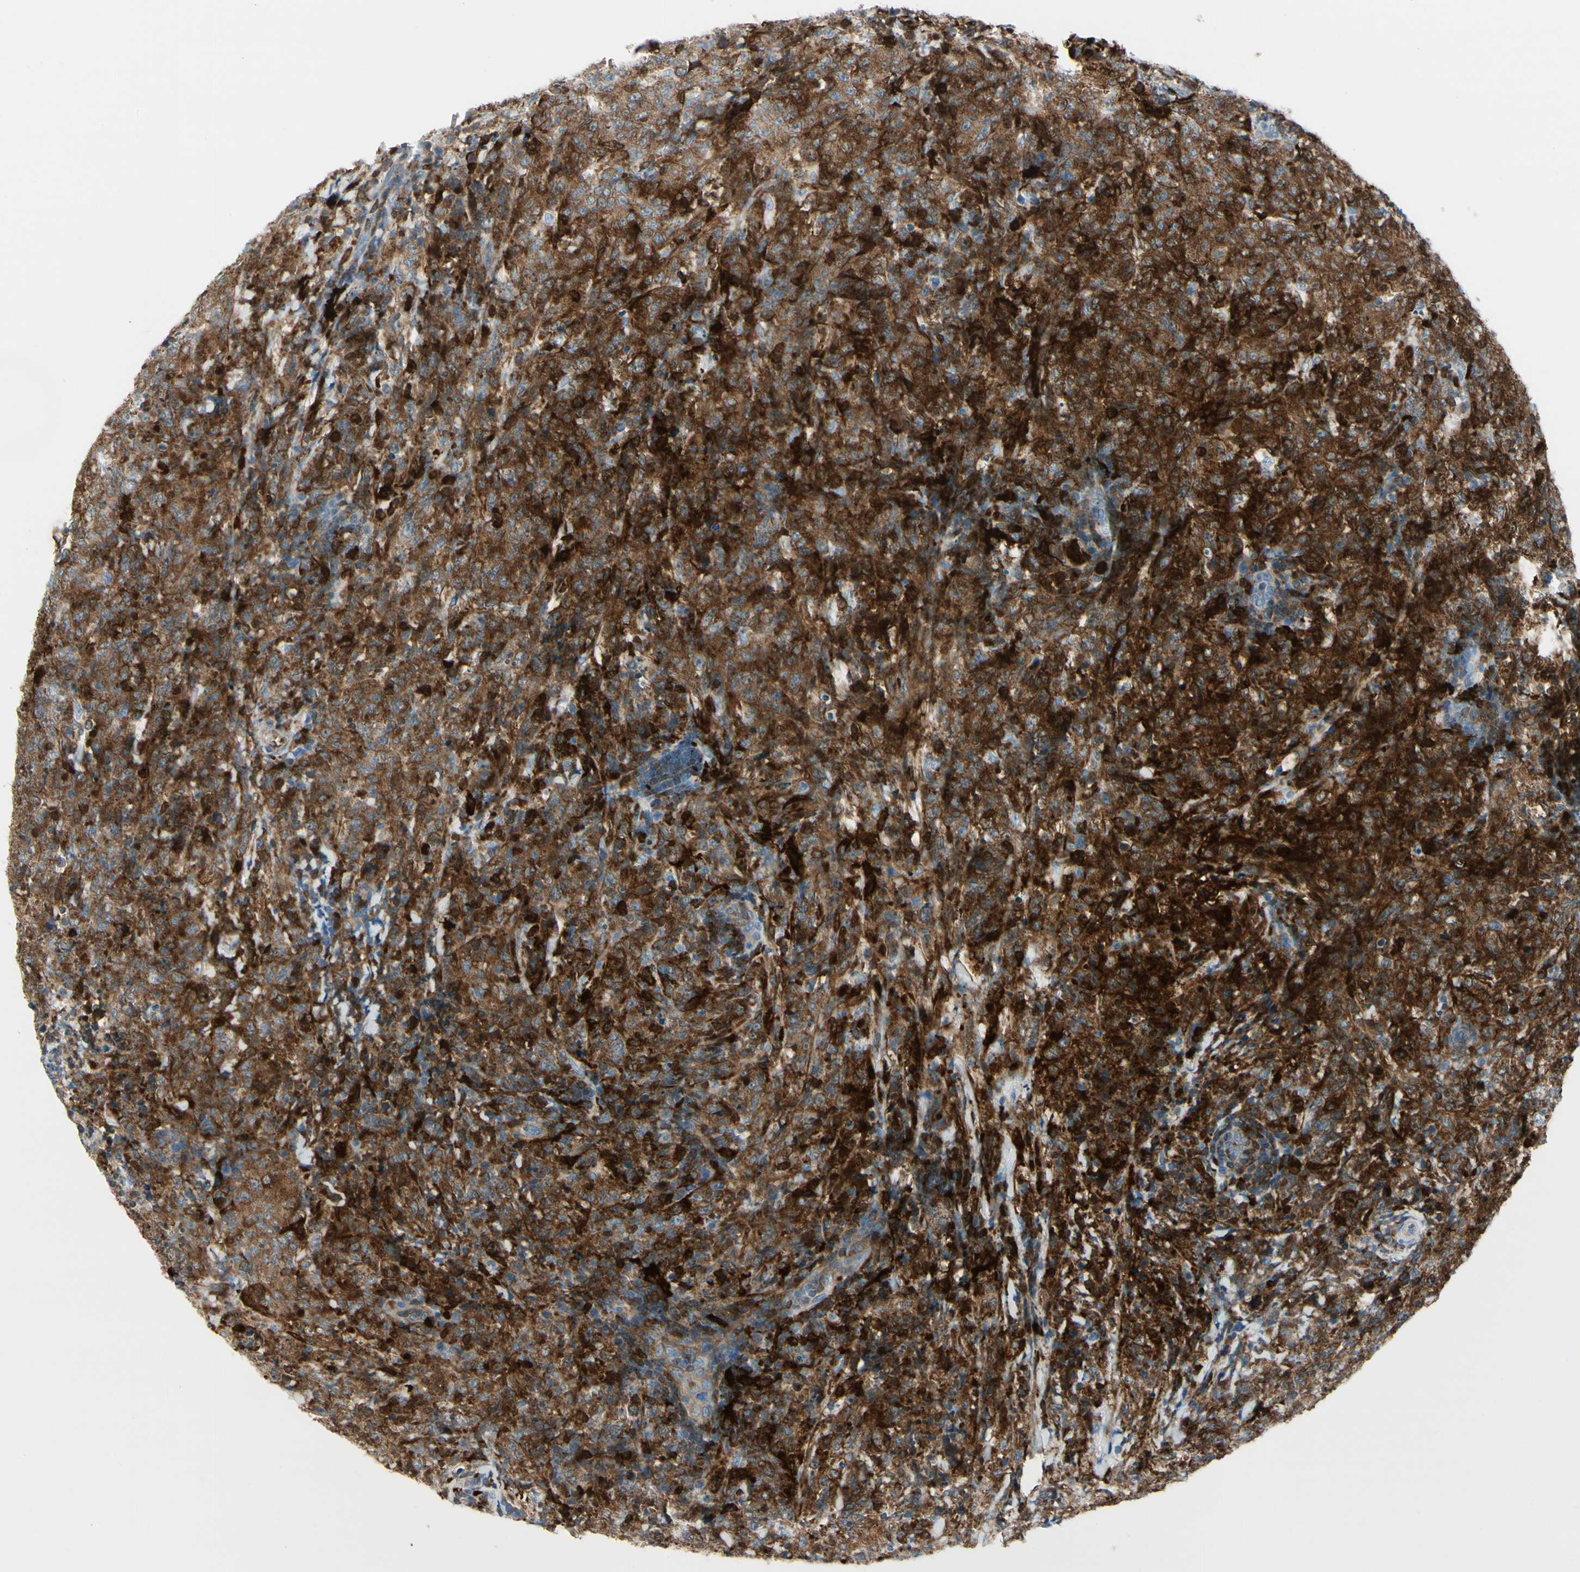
{"staining": {"intensity": "strong", "quantity": ">75%", "location": "cytoplasmic/membranous"}, "tissue": "lymphoma", "cell_type": "Tumor cells", "image_type": "cancer", "snomed": [{"axis": "morphology", "description": "Malignant lymphoma, non-Hodgkin's type, High grade"}, {"axis": "topography", "description": "Tonsil"}], "caption": "Lymphoma tissue demonstrates strong cytoplasmic/membranous expression in about >75% of tumor cells Immunohistochemistry stains the protein of interest in brown and the nuclei are stained blue.", "gene": "TRAF1", "patient": {"sex": "female", "age": 36}}